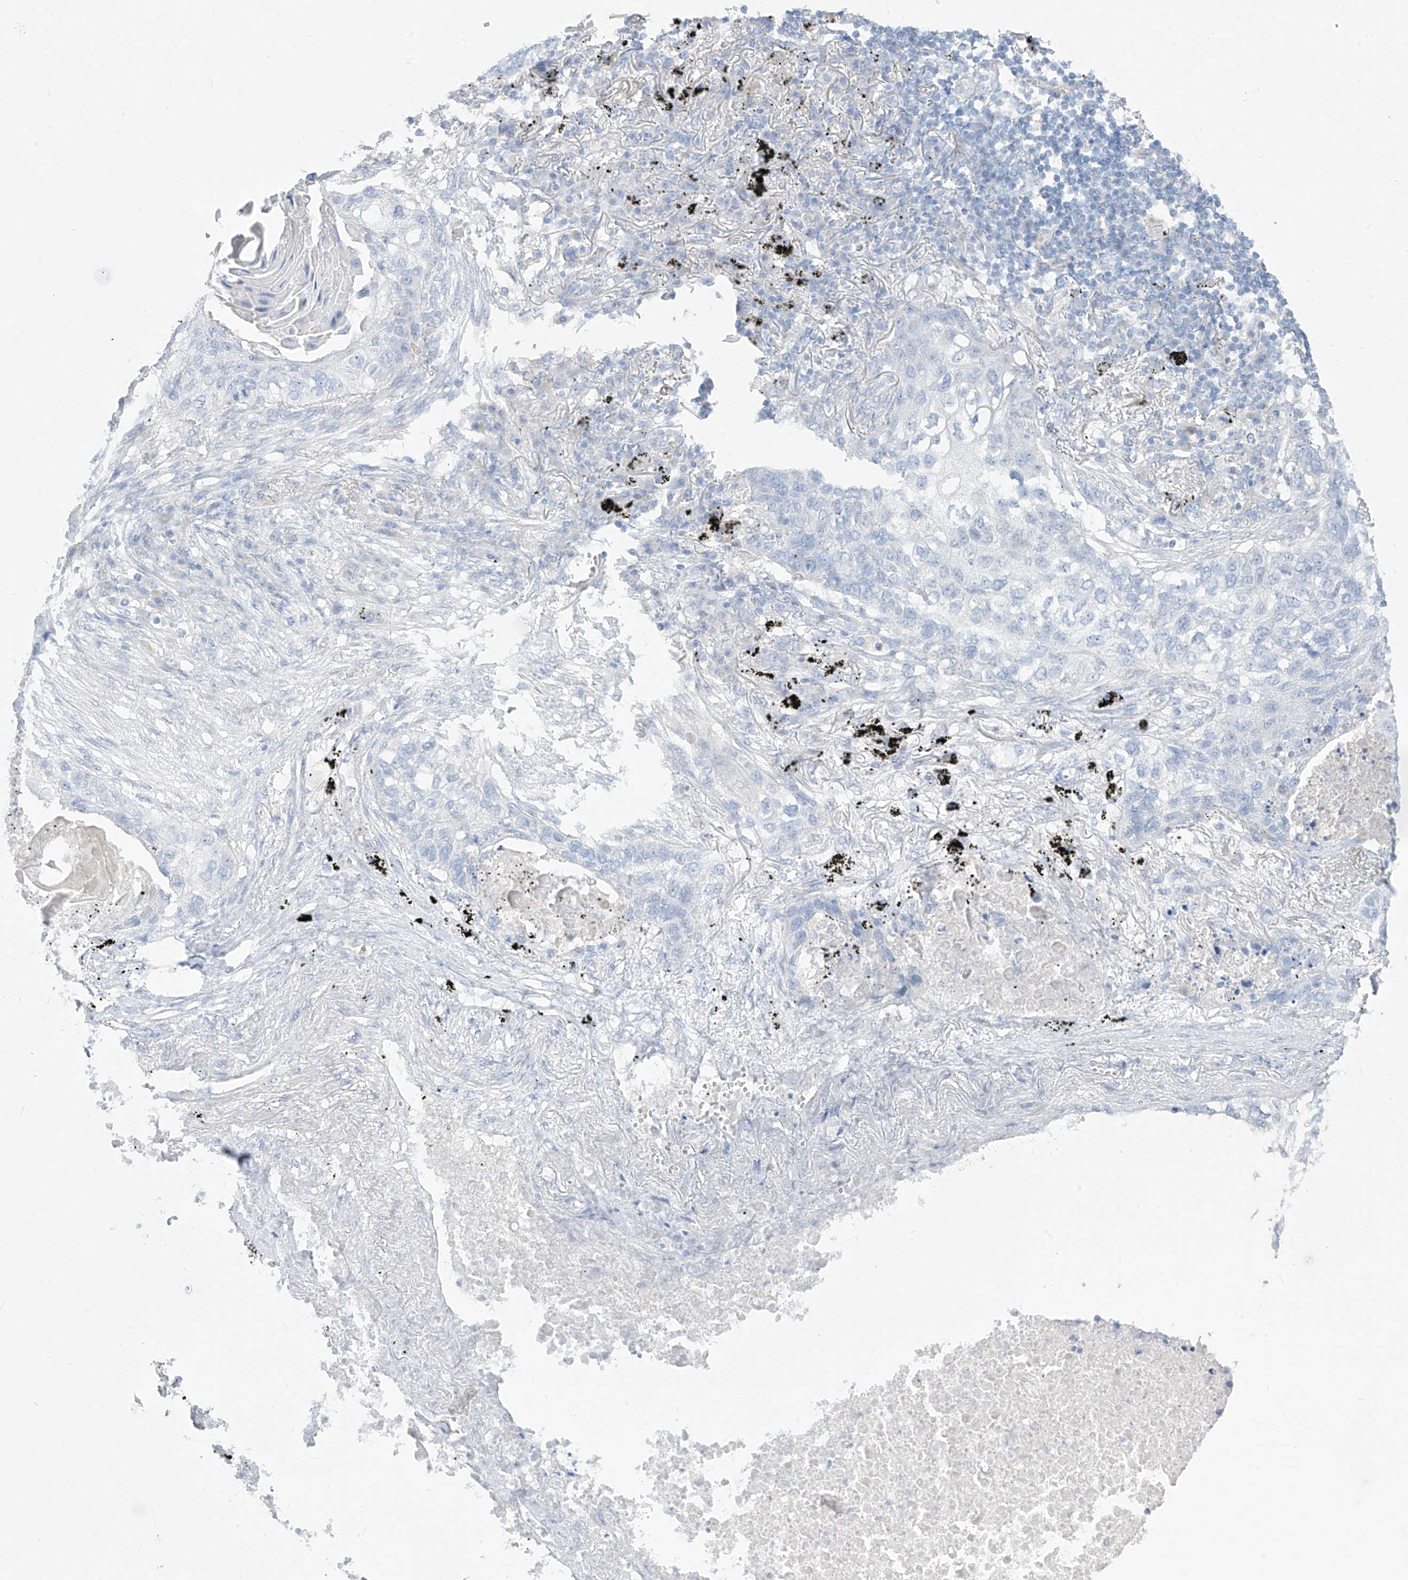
{"staining": {"intensity": "negative", "quantity": "none", "location": "none"}, "tissue": "lung cancer", "cell_type": "Tumor cells", "image_type": "cancer", "snomed": [{"axis": "morphology", "description": "Squamous cell carcinoma, NOS"}, {"axis": "topography", "description": "Lung"}], "caption": "There is no significant expression in tumor cells of lung cancer (squamous cell carcinoma).", "gene": "ASPRV1", "patient": {"sex": "female", "age": 63}}